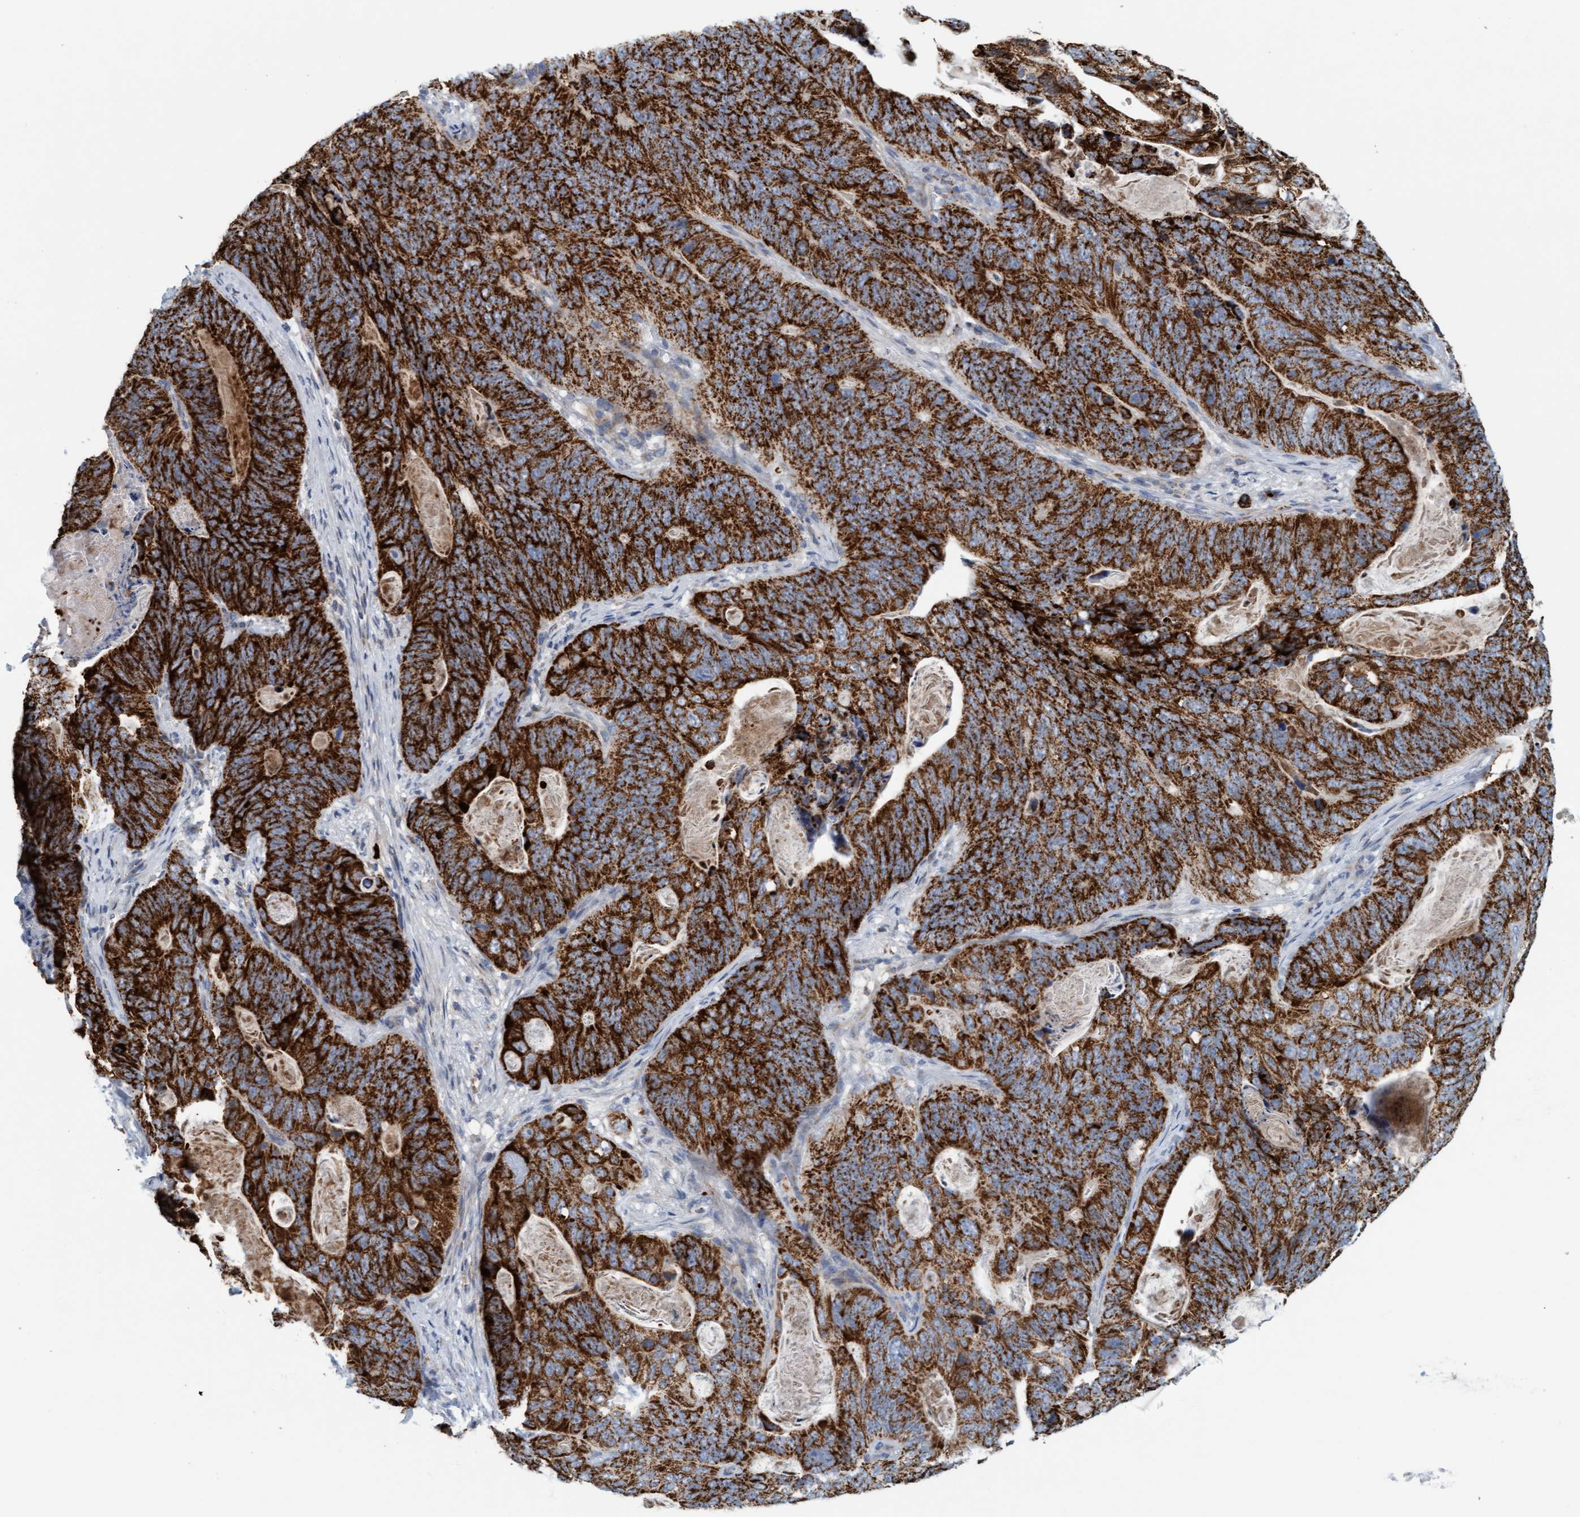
{"staining": {"intensity": "strong", "quantity": ">75%", "location": "cytoplasmic/membranous"}, "tissue": "stomach cancer", "cell_type": "Tumor cells", "image_type": "cancer", "snomed": [{"axis": "morphology", "description": "Normal tissue, NOS"}, {"axis": "morphology", "description": "Adenocarcinoma, NOS"}, {"axis": "topography", "description": "Stomach"}], "caption": "Protein analysis of stomach cancer (adenocarcinoma) tissue exhibits strong cytoplasmic/membranous positivity in about >75% of tumor cells.", "gene": "B9D1", "patient": {"sex": "female", "age": 89}}